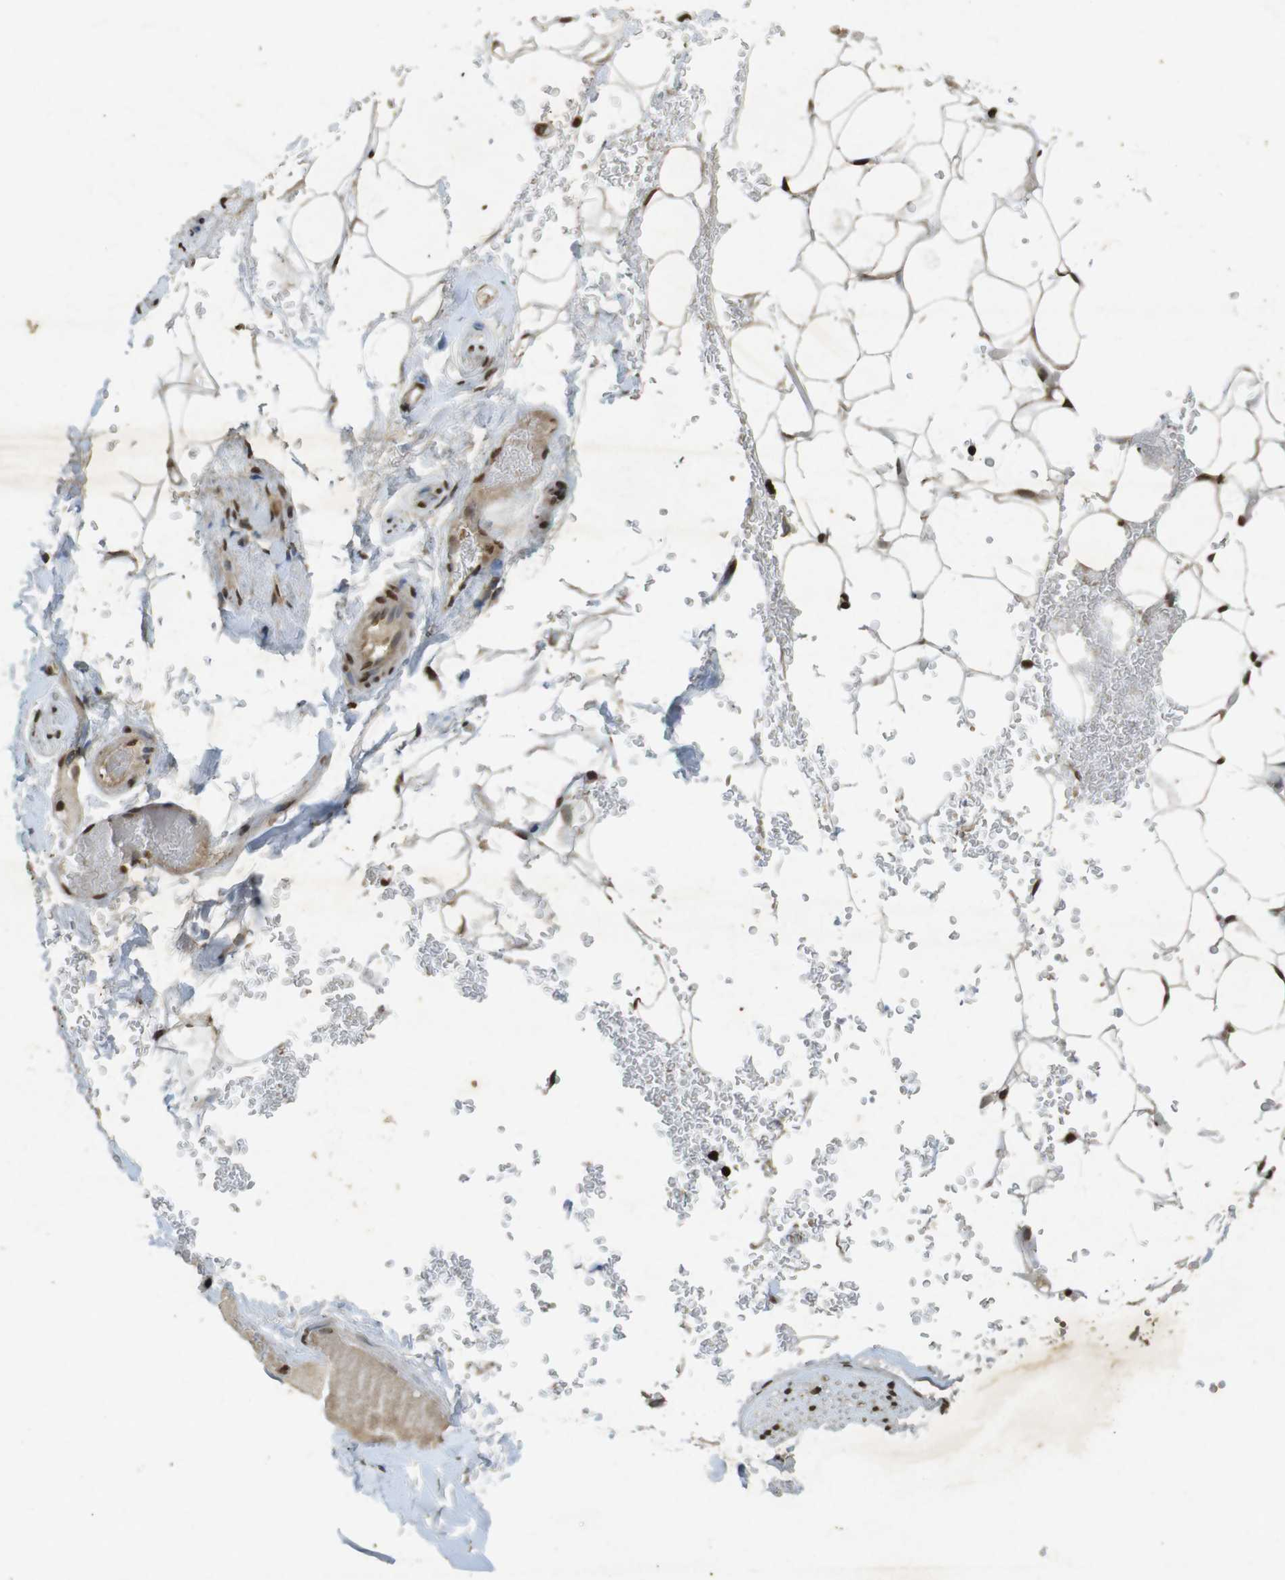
{"staining": {"intensity": "moderate", "quantity": ">75%", "location": "nuclear"}, "tissue": "adipose tissue", "cell_type": "Adipocytes", "image_type": "normal", "snomed": [{"axis": "morphology", "description": "Normal tissue, NOS"}, {"axis": "topography", "description": "Peripheral nerve tissue"}], "caption": "A brown stain labels moderate nuclear expression of a protein in adipocytes of benign human adipose tissue.", "gene": "ORC4", "patient": {"sex": "male", "age": 70}}